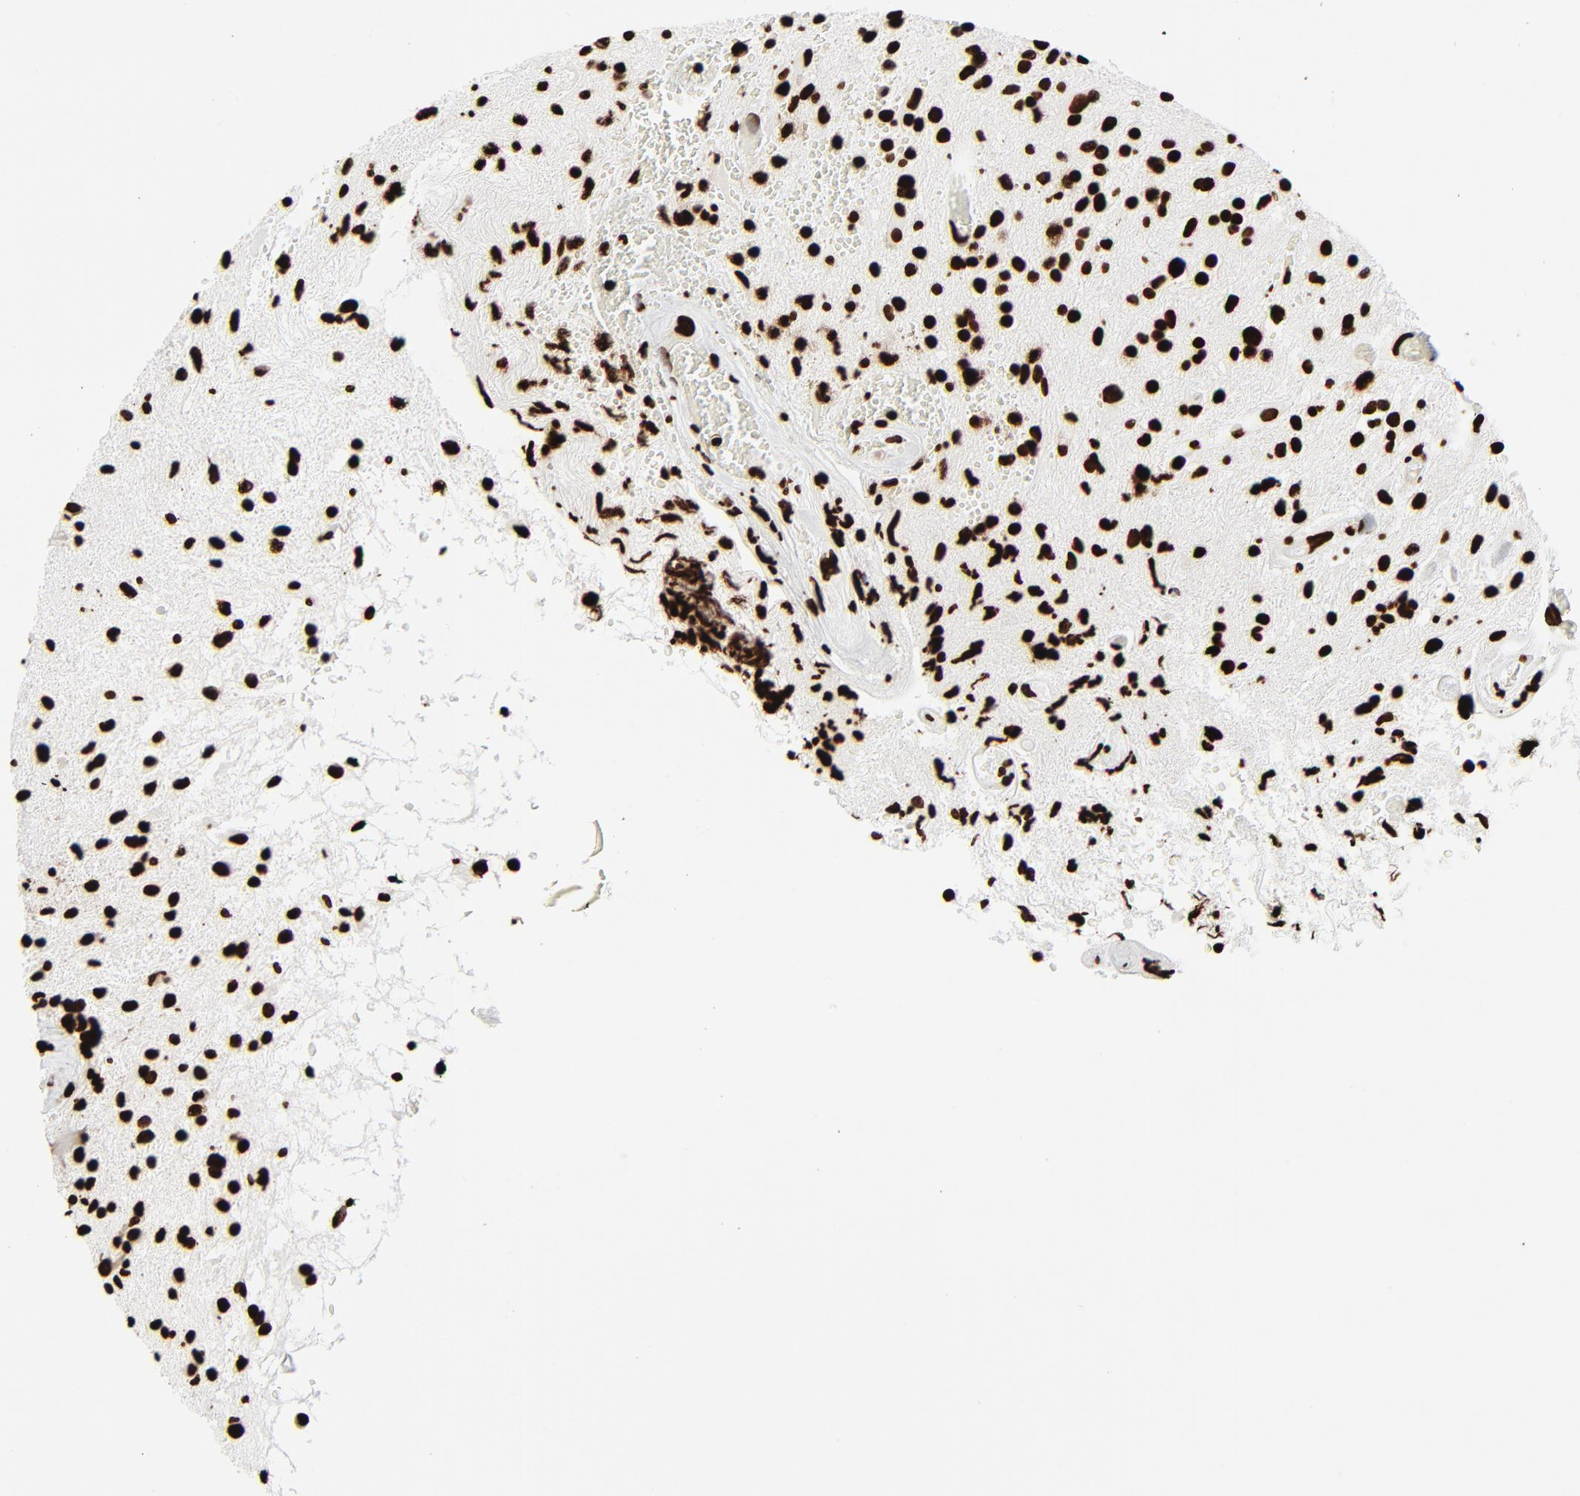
{"staining": {"intensity": "strong", "quantity": ">75%", "location": "nuclear"}, "tissue": "glioma", "cell_type": "Tumor cells", "image_type": "cancer", "snomed": [{"axis": "morphology", "description": "Glioma, malignant, High grade"}, {"axis": "topography", "description": "Brain"}], "caption": "High-magnification brightfield microscopy of malignant glioma (high-grade) stained with DAB (3,3'-diaminobenzidine) (brown) and counterstained with hematoxylin (blue). tumor cells exhibit strong nuclear staining is present in about>75% of cells.", "gene": "H3-4", "patient": {"sex": "male", "age": 33}}